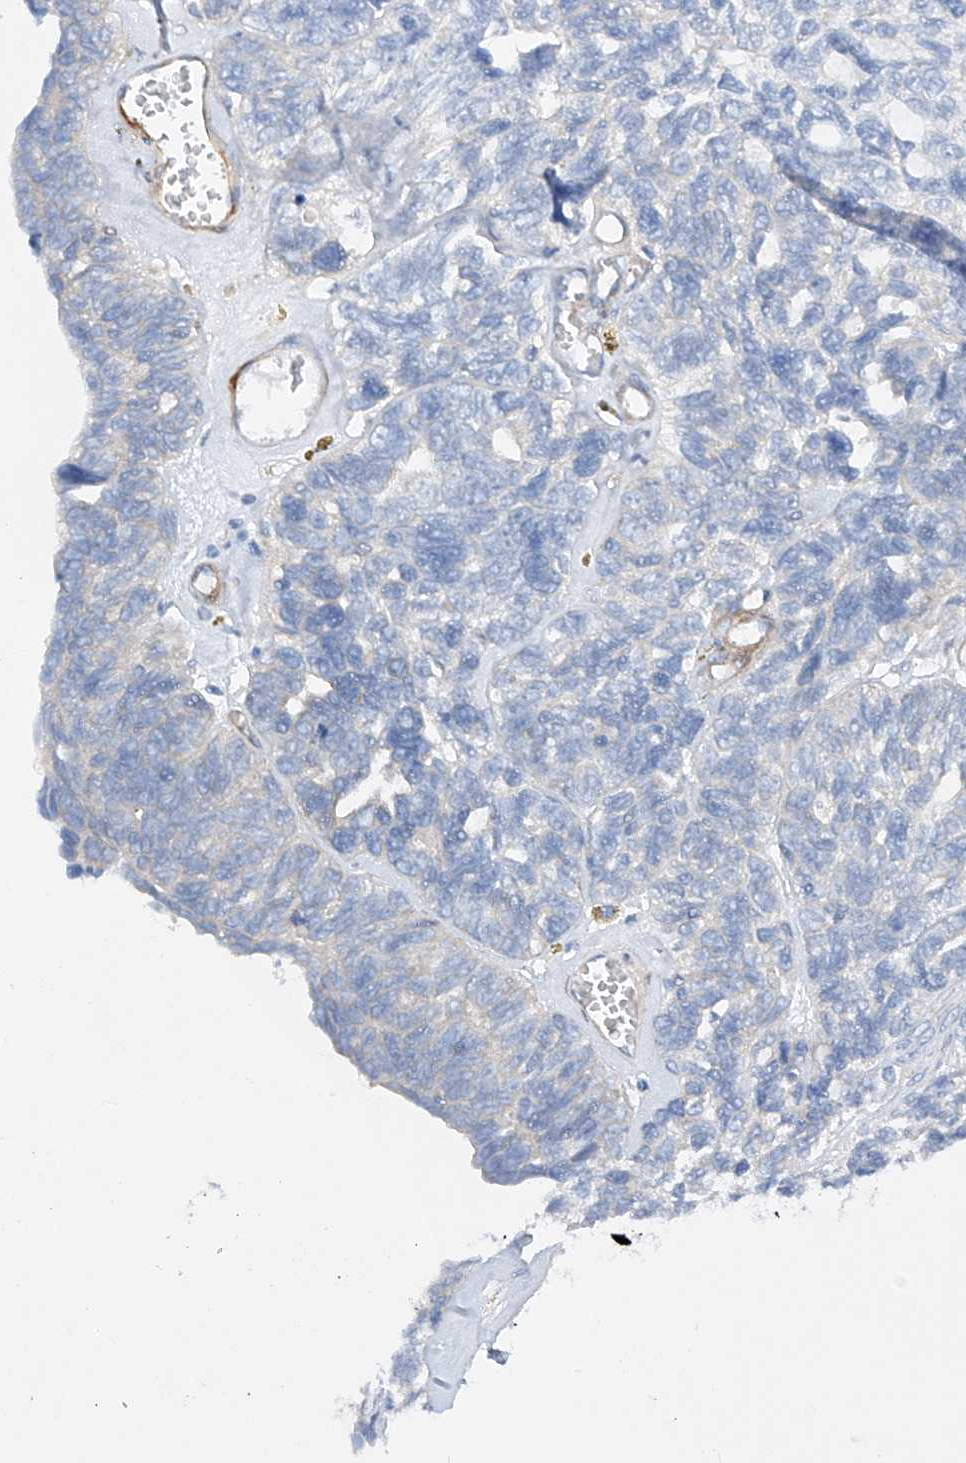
{"staining": {"intensity": "negative", "quantity": "none", "location": "none"}, "tissue": "ovarian cancer", "cell_type": "Tumor cells", "image_type": "cancer", "snomed": [{"axis": "morphology", "description": "Cystadenocarcinoma, serous, NOS"}, {"axis": "topography", "description": "Ovary"}], "caption": "An immunohistochemistry micrograph of ovarian cancer (serous cystadenocarcinoma) is shown. There is no staining in tumor cells of ovarian cancer (serous cystadenocarcinoma).", "gene": "LCA5", "patient": {"sex": "female", "age": 79}}